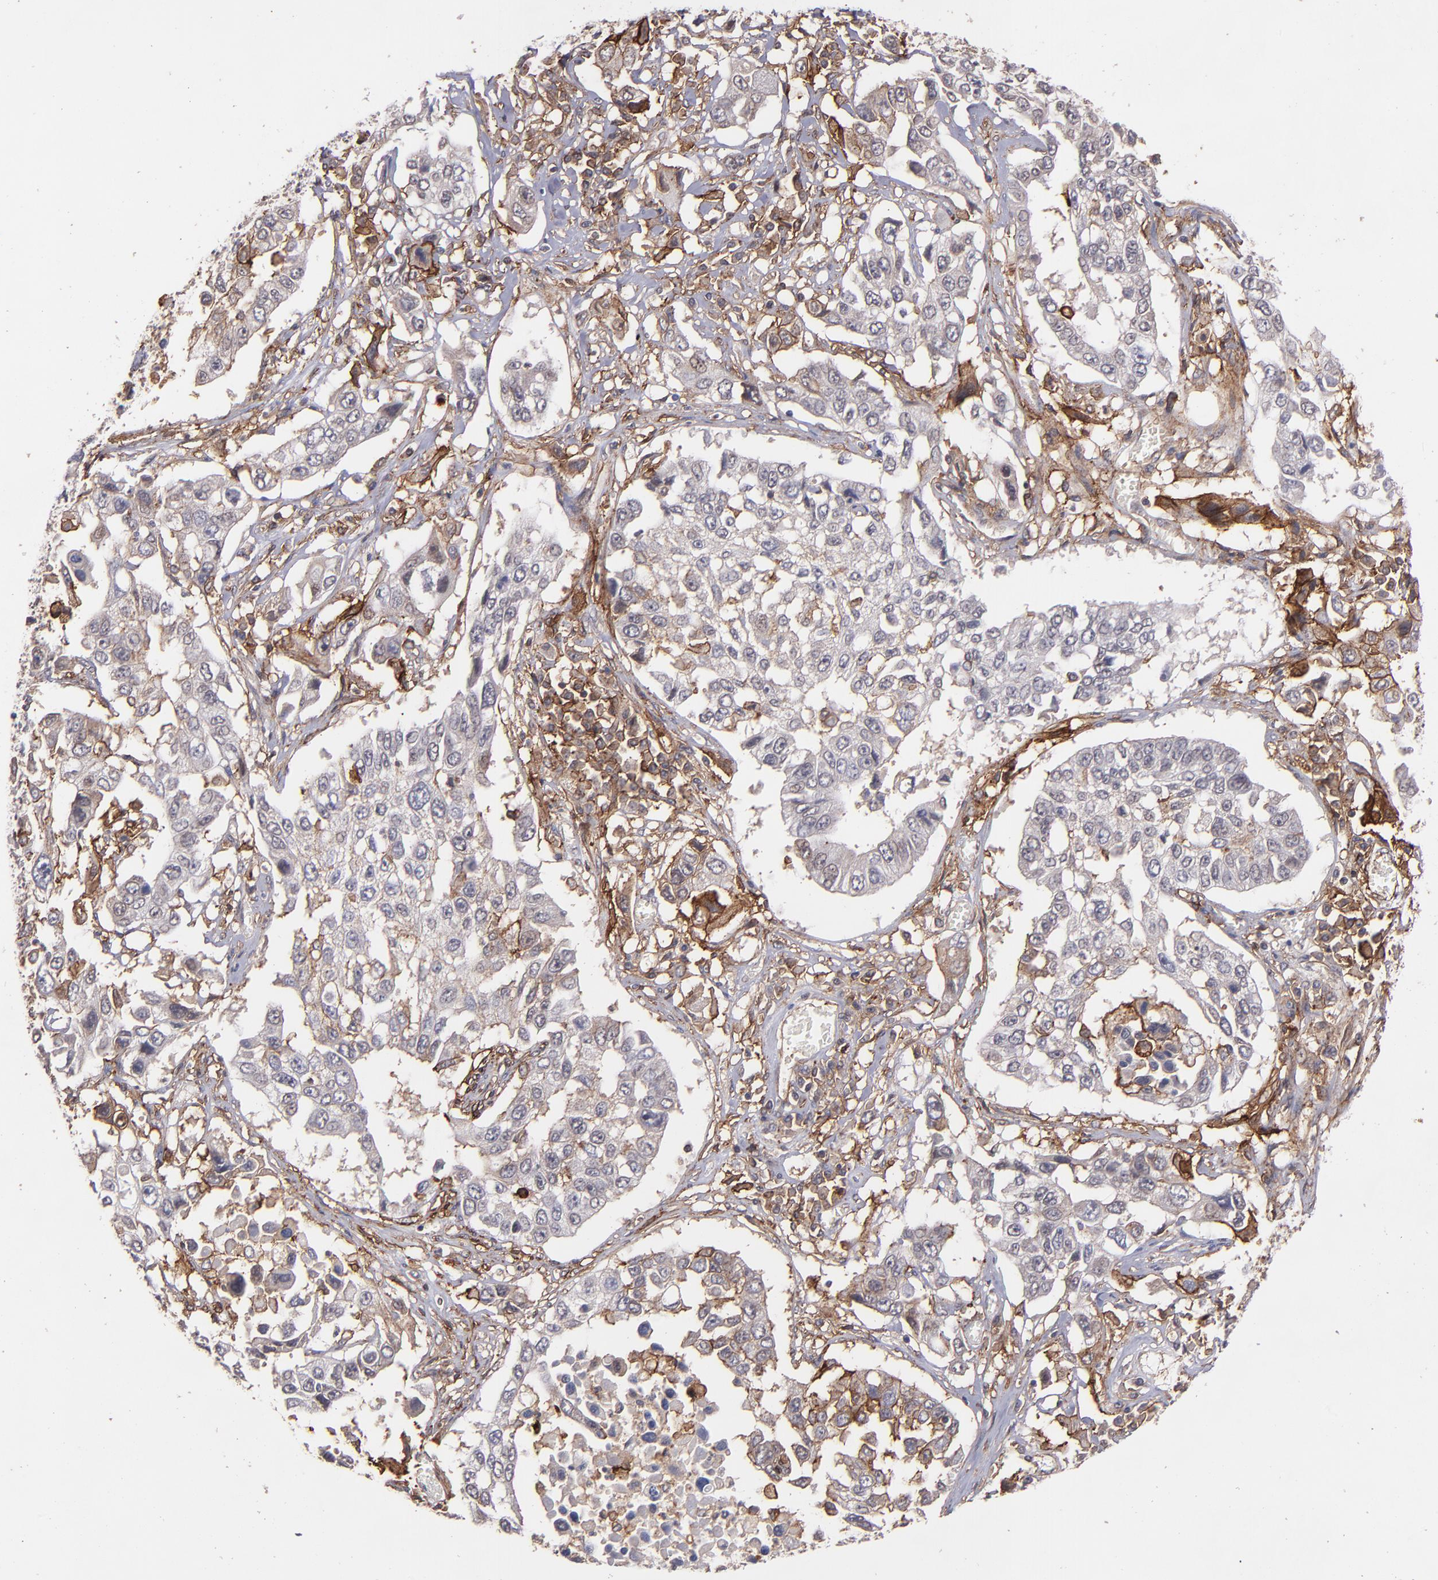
{"staining": {"intensity": "negative", "quantity": "none", "location": "none"}, "tissue": "lung cancer", "cell_type": "Tumor cells", "image_type": "cancer", "snomed": [{"axis": "morphology", "description": "Squamous cell carcinoma, NOS"}, {"axis": "topography", "description": "Lung"}], "caption": "Lung cancer stained for a protein using immunohistochemistry (IHC) reveals no expression tumor cells.", "gene": "ICAM1", "patient": {"sex": "male", "age": 71}}